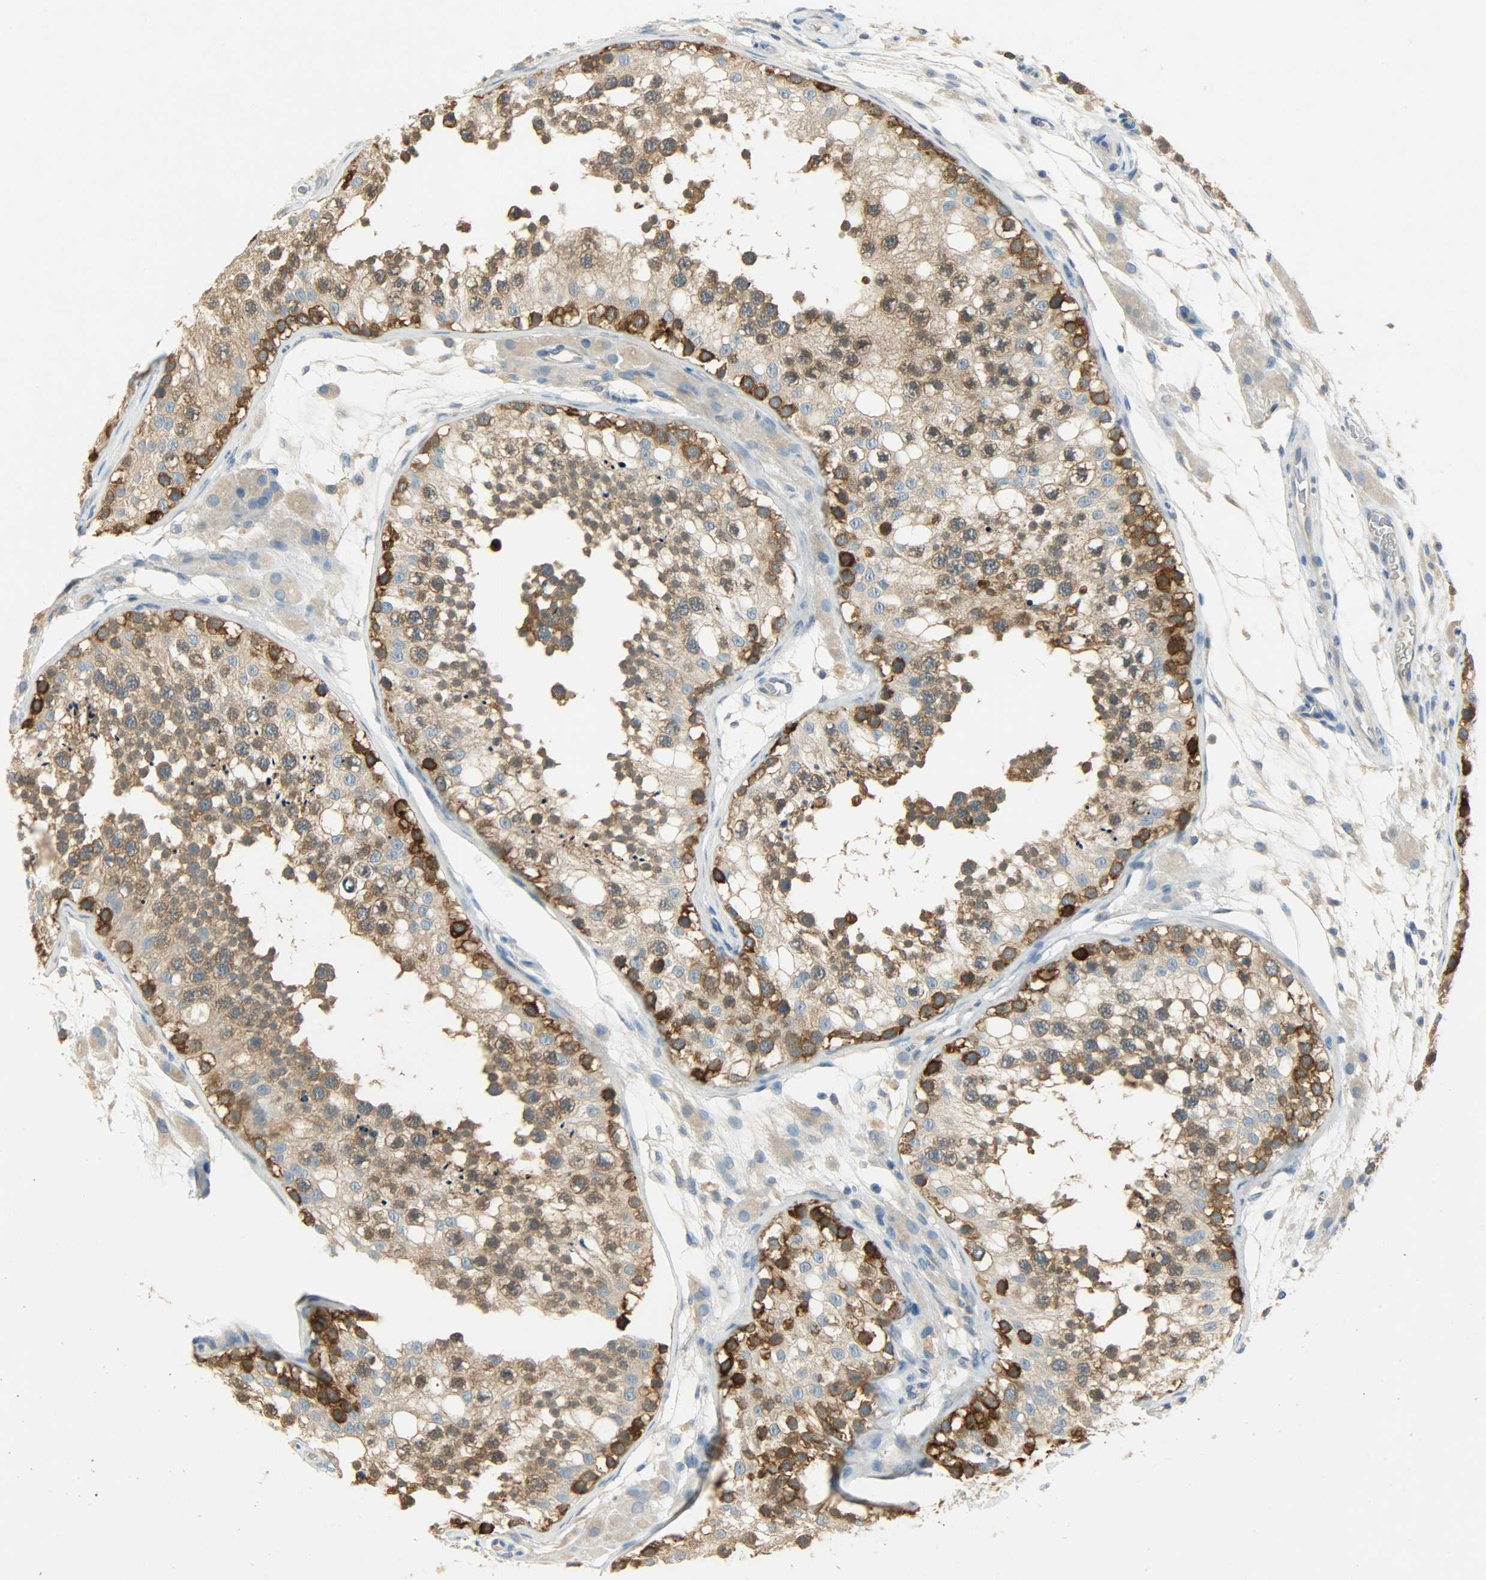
{"staining": {"intensity": "strong", "quantity": ">75%", "location": "cytoplasmic/membranous,nuclear"}, "tissue": "testis", "cell_type": "Cells in seminiferous ducts", "image_type": "normal", "snomed": [{"axis": "morphology", "description": "Normal tissue, NOS"}, {"axis": "topography", "description": "Testis"}], "caption": "This micrograph exhibits immunohistochemistry staining of normal testis, with high strong cytoplasmic/membranous,nuclear staining in approximately >75% of cells in seminiferous ducts.", "gene": "DSG2", "patient": {"sex": "male", "age": 26}}